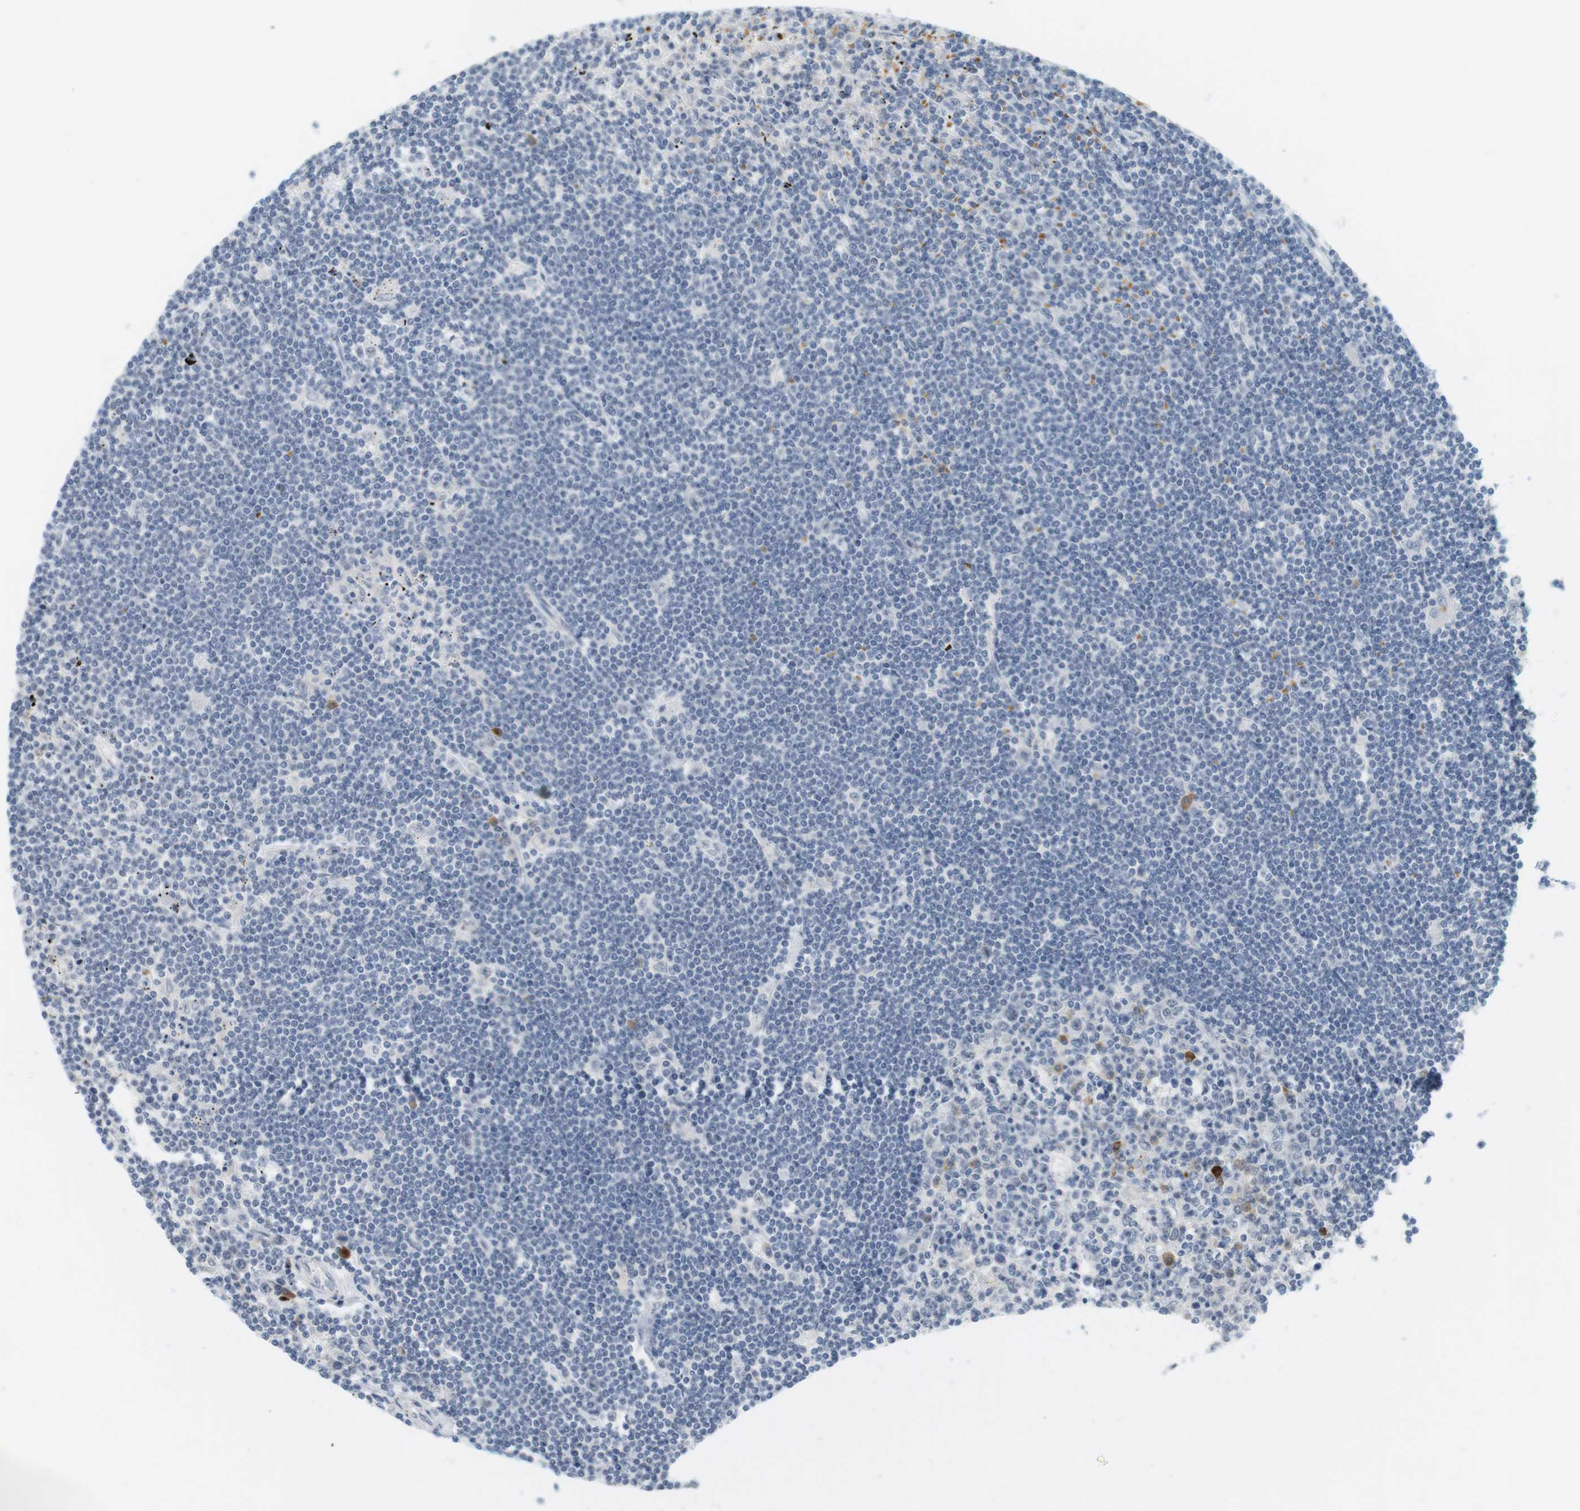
{"staining": {"intensity": "negative", "quantity": "none", "location": "none"}, "tissue": "lymphoma", "cell_type": "Tumor cells", "image_type": "cancer", "snomed": [{"axis": "morphology", "description": "Malignant lymphoma, non-Hodgkin's type, Low grade"}, {"axis": "topography", "description": "Spleen"}], "caption": "There is no significant staining in tumor cells of low-grade malignant lymphoma, non-Hodgkin's type.", "gene": "DMC1", "patient": {"sex": "male", "age": 76}}